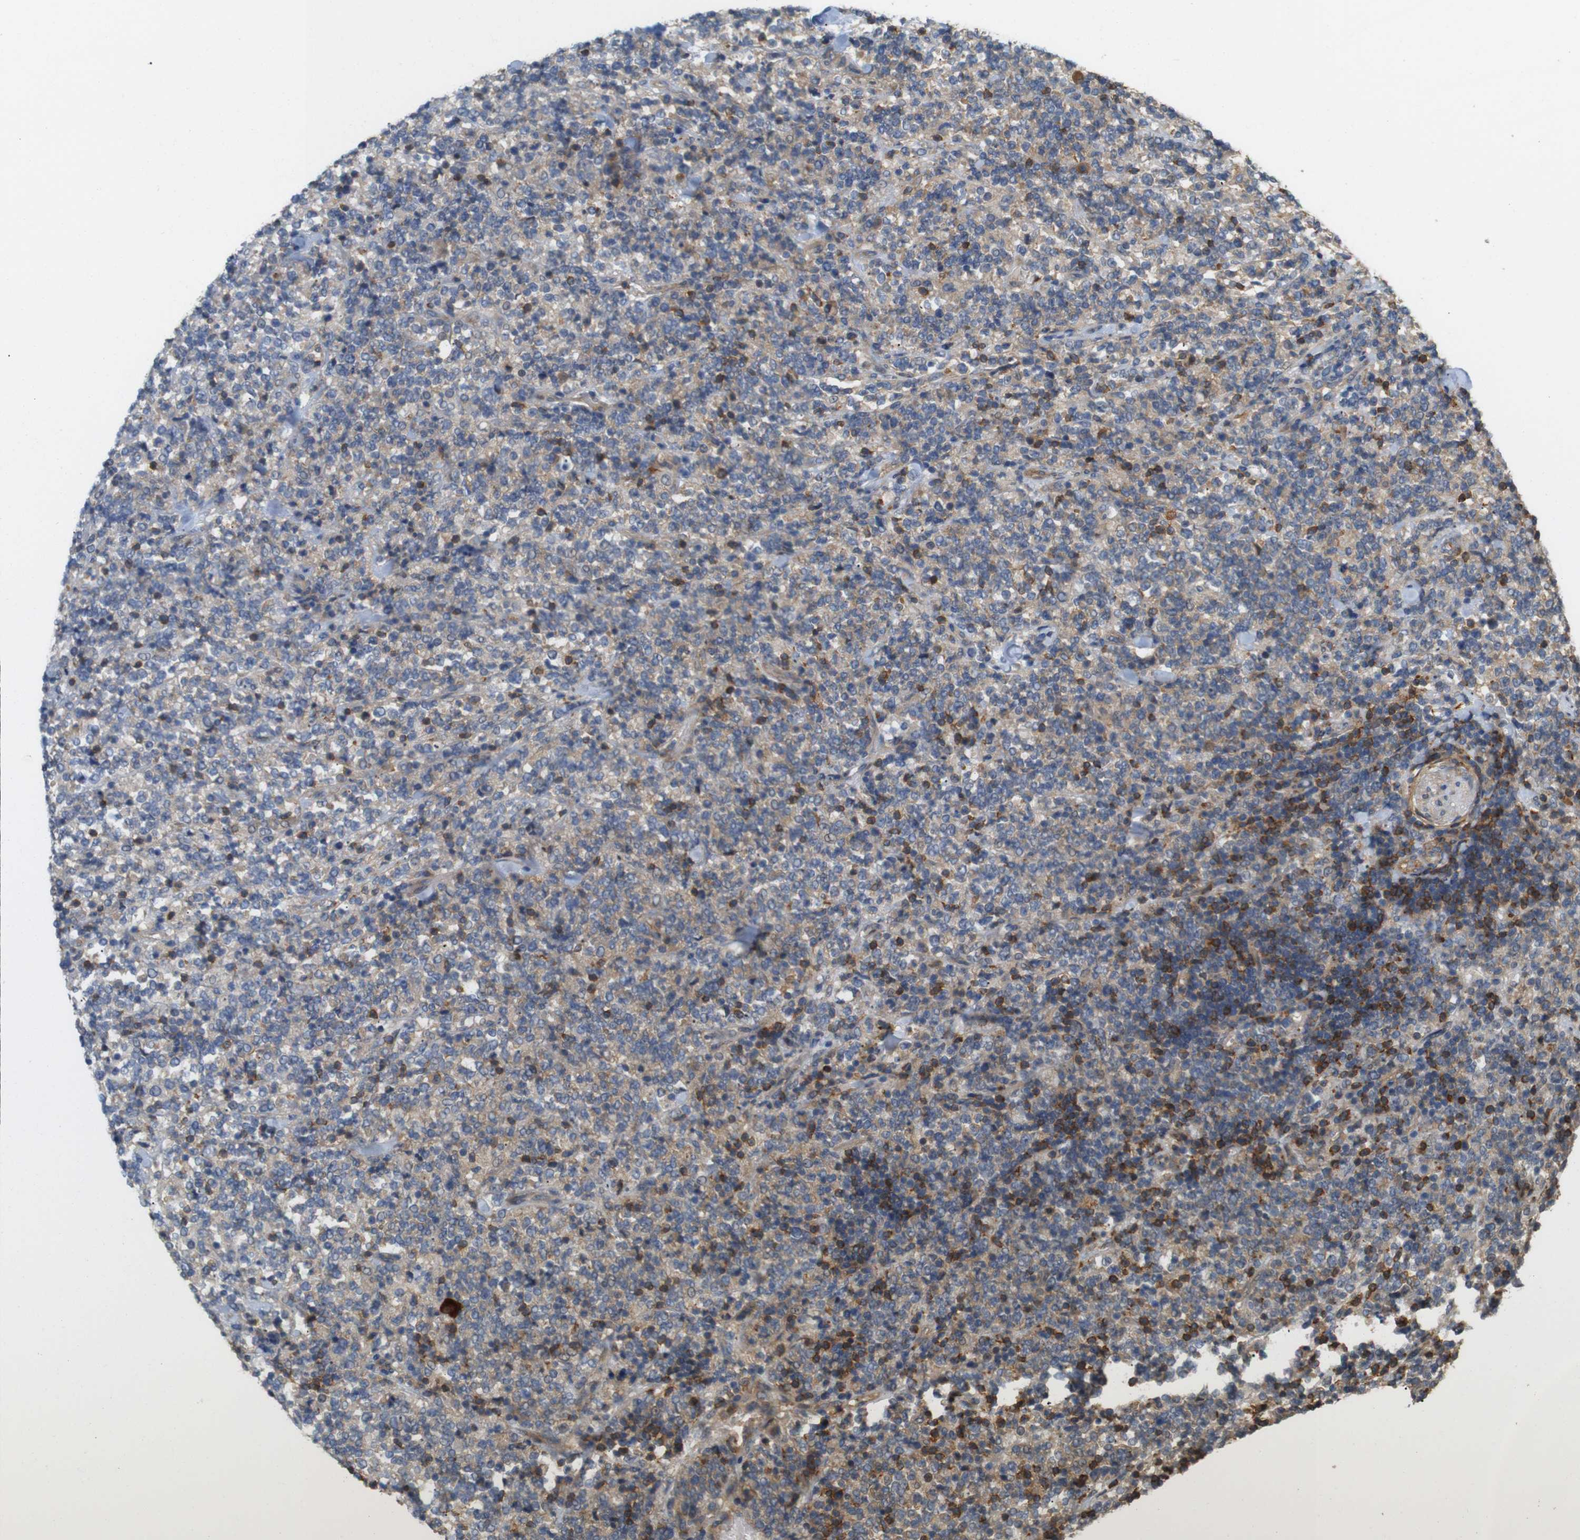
{"staining": {"intensity": "moderate", "quantity": "<25%", "location": "cytoplasmic/membranous"}, "tissue": "lymphoma", "cell_type": "Tumor cells", "image_type": "cancer", "snomed": [{"axis": "morphology", "description": "Malignant lymphoma, non-Hodgkin's type, High grade"}, {"axis": "topography", "description": "Soft tissue"}], "caption": "High-grade malignant lymphoma, non-Hodgkin's type stained for a protein shows moderate cytoplasmic/membranous positivity in tumor cells.", "gene": "KSR1", "patient": {"sex": "male", "age": 18}}